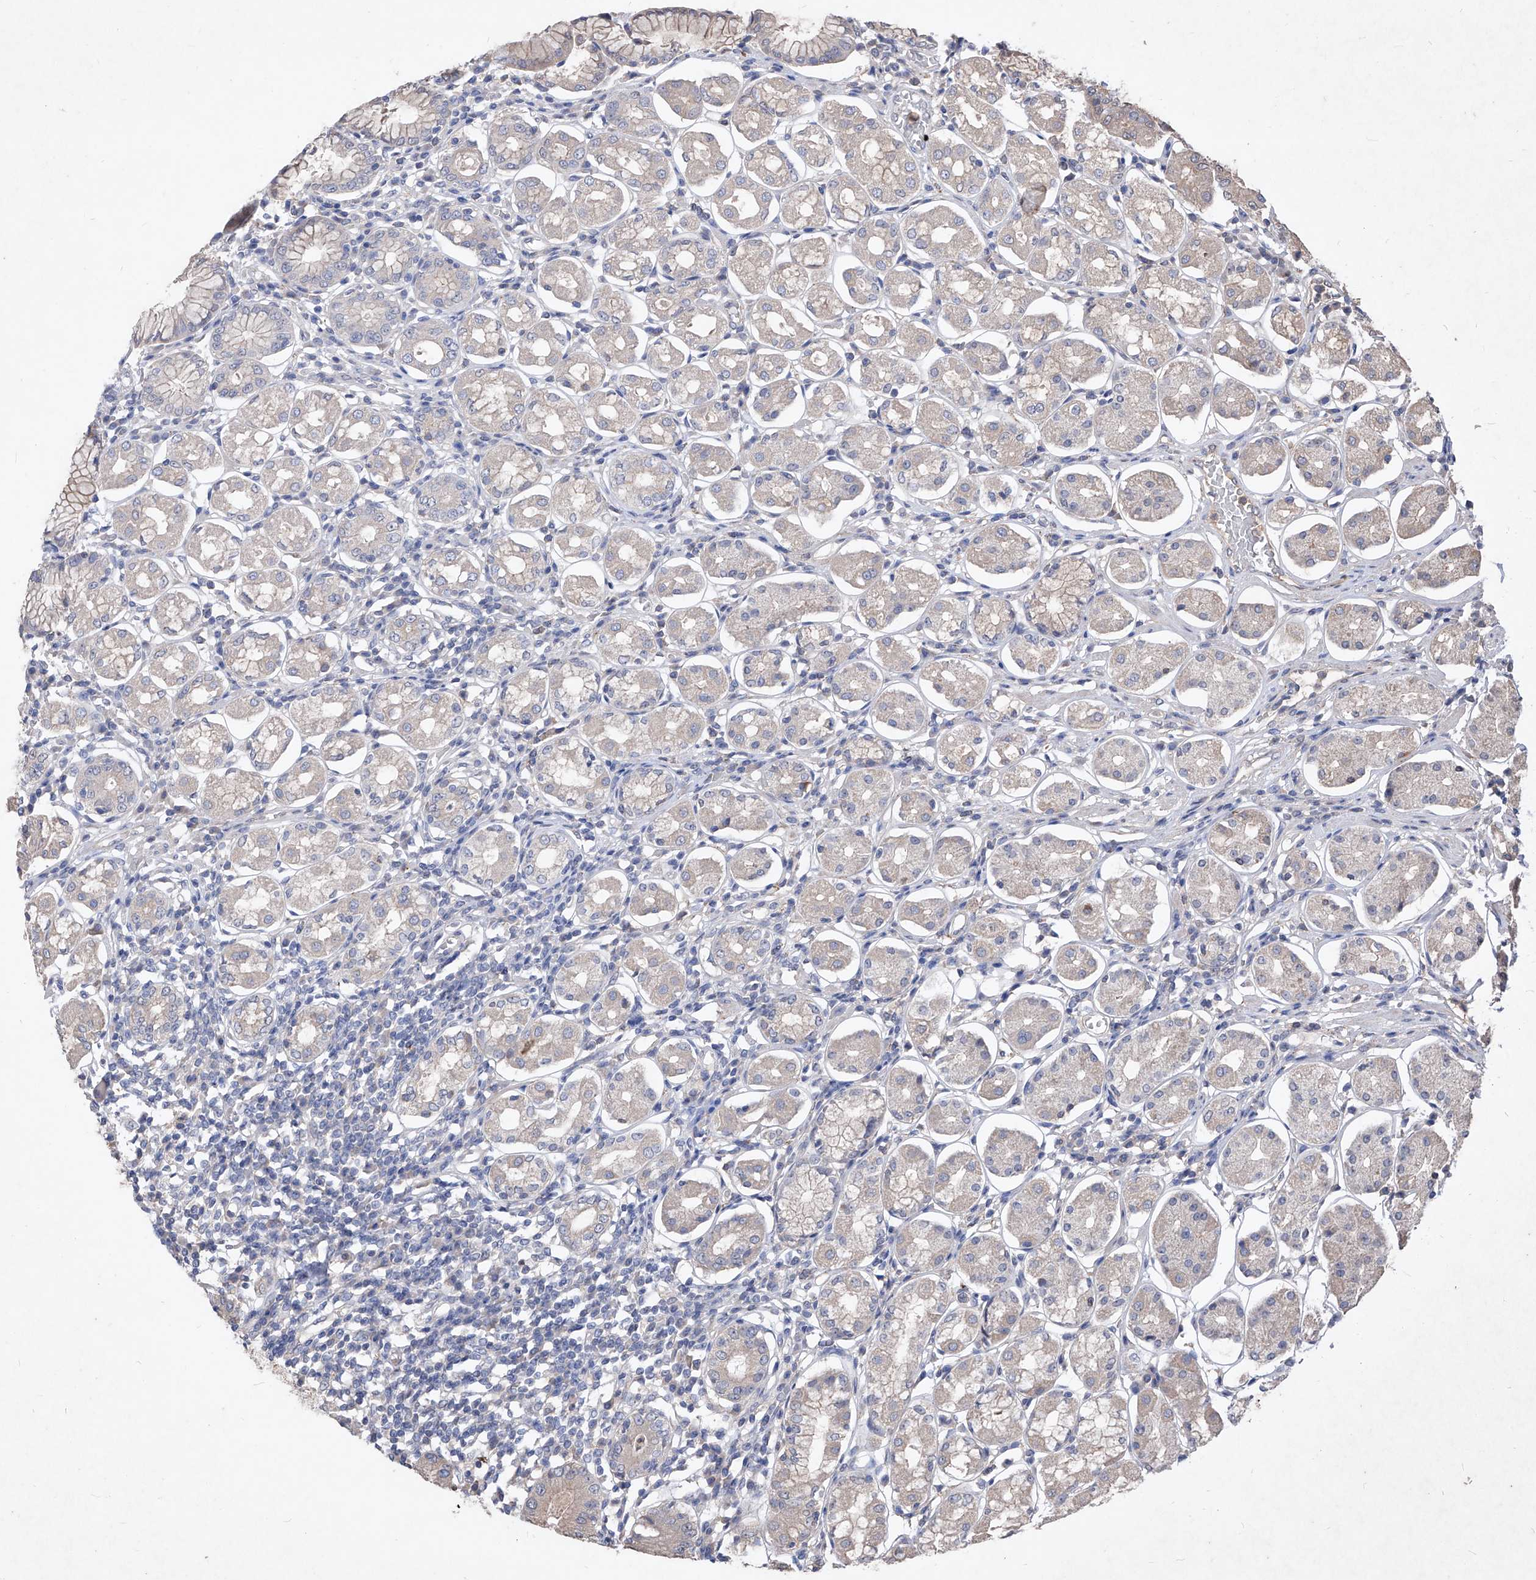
{"staining": {"intensity": "negative", "quantity": "none", "location": "none"}, "tissue": "stomach", "cell_type": "Glandular cells", "image_type": "normal", "snomed": [{"axis": "morphology", "description": "Normal tissue, NOS"}, {"axis": "topography", "description": "Stomach, lower"}], "caption": "Stomach was stained to show a protein in brown. There is no significant expression in glandular cells. (Brightfield microscopy of DAB IHC at high magnification).", "gene": "SYNGR1", "patient": {"sex": "female", "age": 56}}